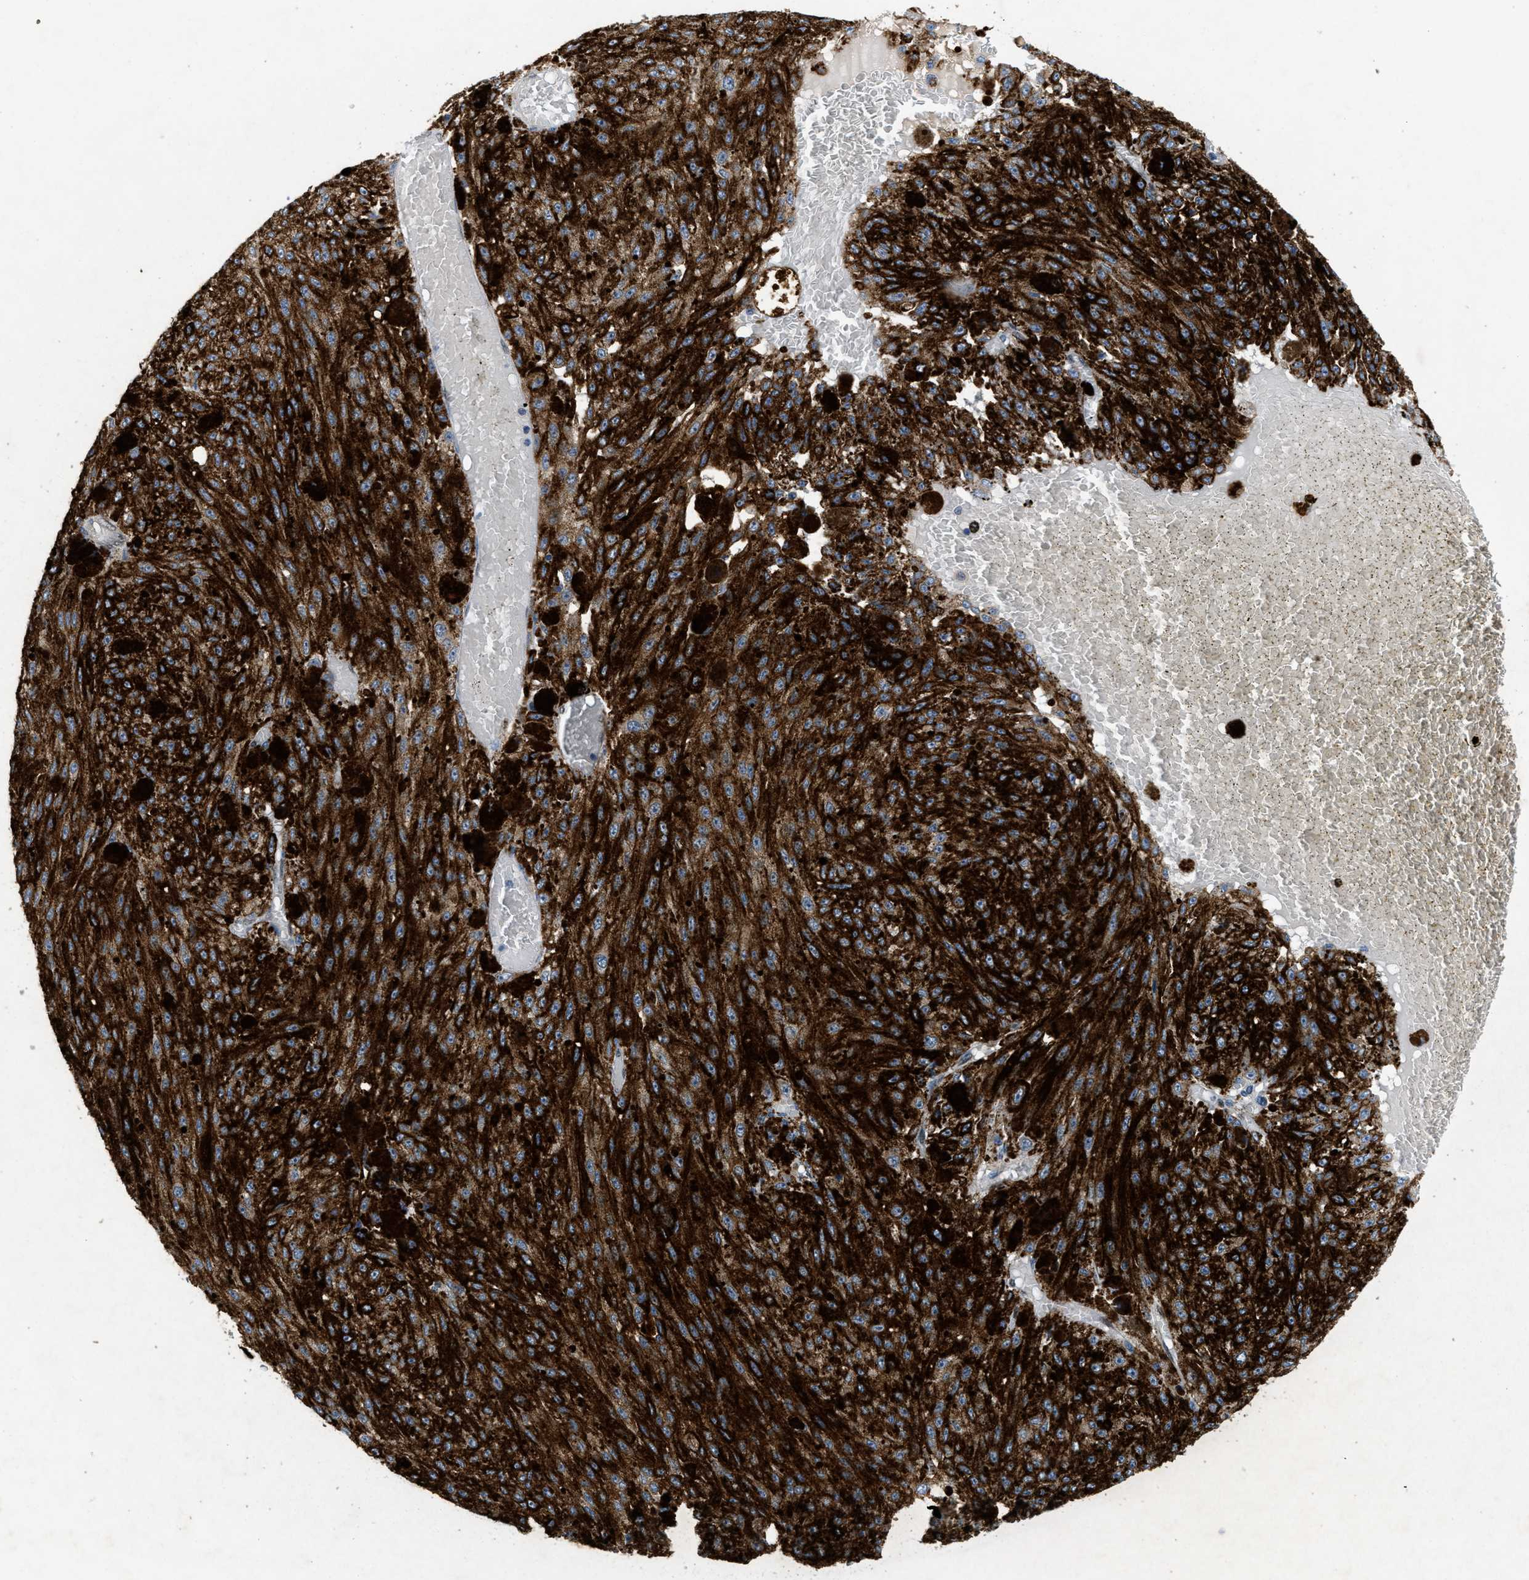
{"staining": {"intensity": "strong", "quantity": ">75%", "location": "cytoplasmic/membranous"}, "tissue": "melanoma", "cell_type": "Tumor cells", "image_type": "cancer", "snomed": [{"axis": "morphology", "description": "Malignant melanoma, NOS"}, {"axis": "topography", "description": "Other"}], "caption": "Immunohistochemical staining of human melanoma demonstrates high levels of strong cytoplasmic/membranous expression in about >75% of tumor cells.", "gene": "PNKD", "patient": {"sex": "male", "age": 79}}